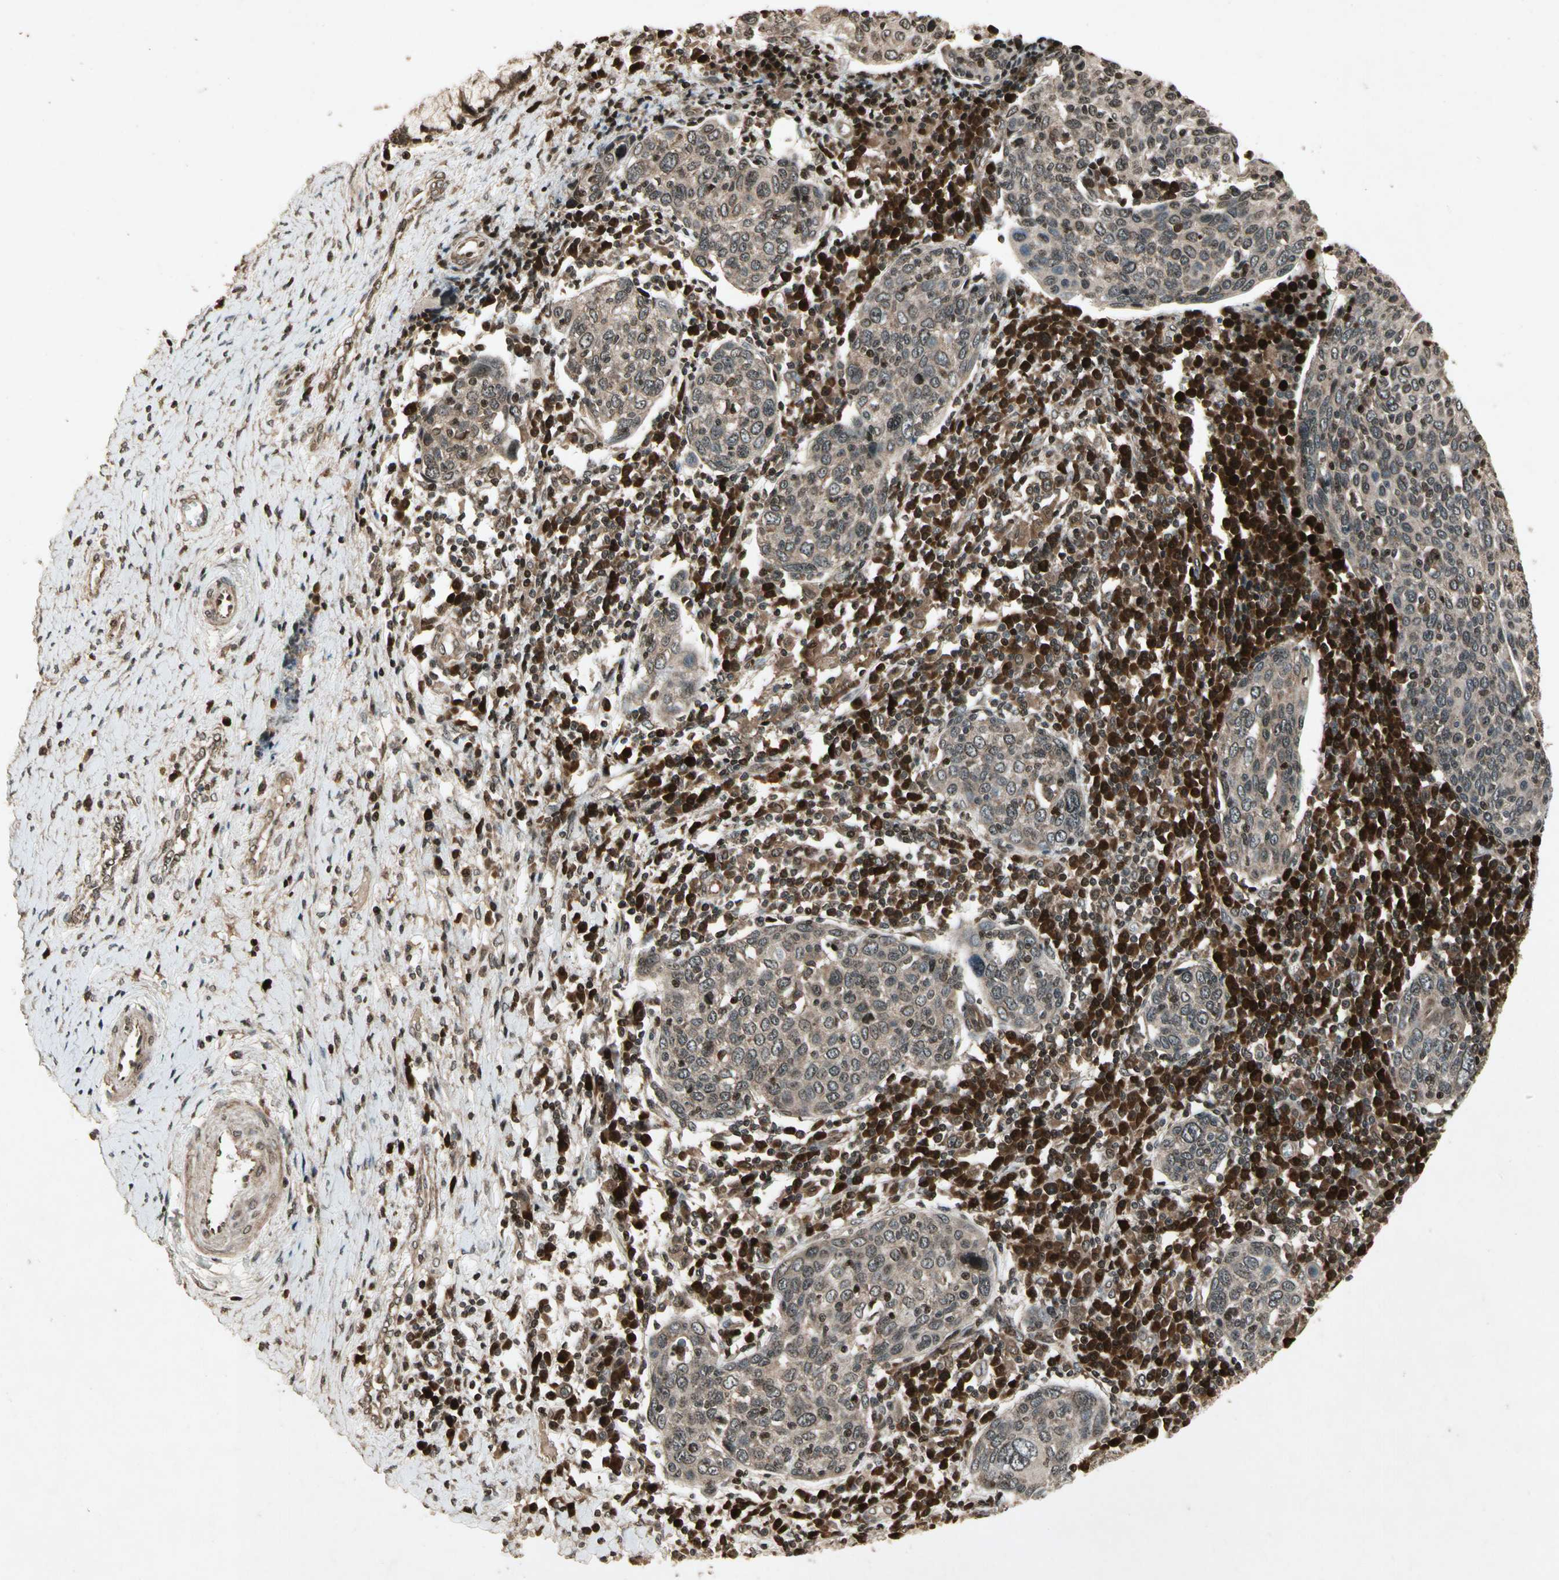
{"staining": {"intensity": "moderate", "quantity": ">75%", "location": "cytoplasmic/membranous"}, "tissue": "cervical cancer", "cell_type": "Tumor cells", "image_type": "cancer", "snomed": [{"axis": "morphology", "description": "Squamous cell carcinoma, NOS"}, {"axis": "topography", "description": "Cervix"}], "caption": "Immunohistochemistry (IHC) histopathology image of cervical cancer (squamous cell carcinoma) stained for a protein (brown), which reveals medium levels of moderate cytoplasmic/membranous staining in about >75% of tumor cells.", "gene": "GLRX", "patient": {"sex": "female", "age": 40}}